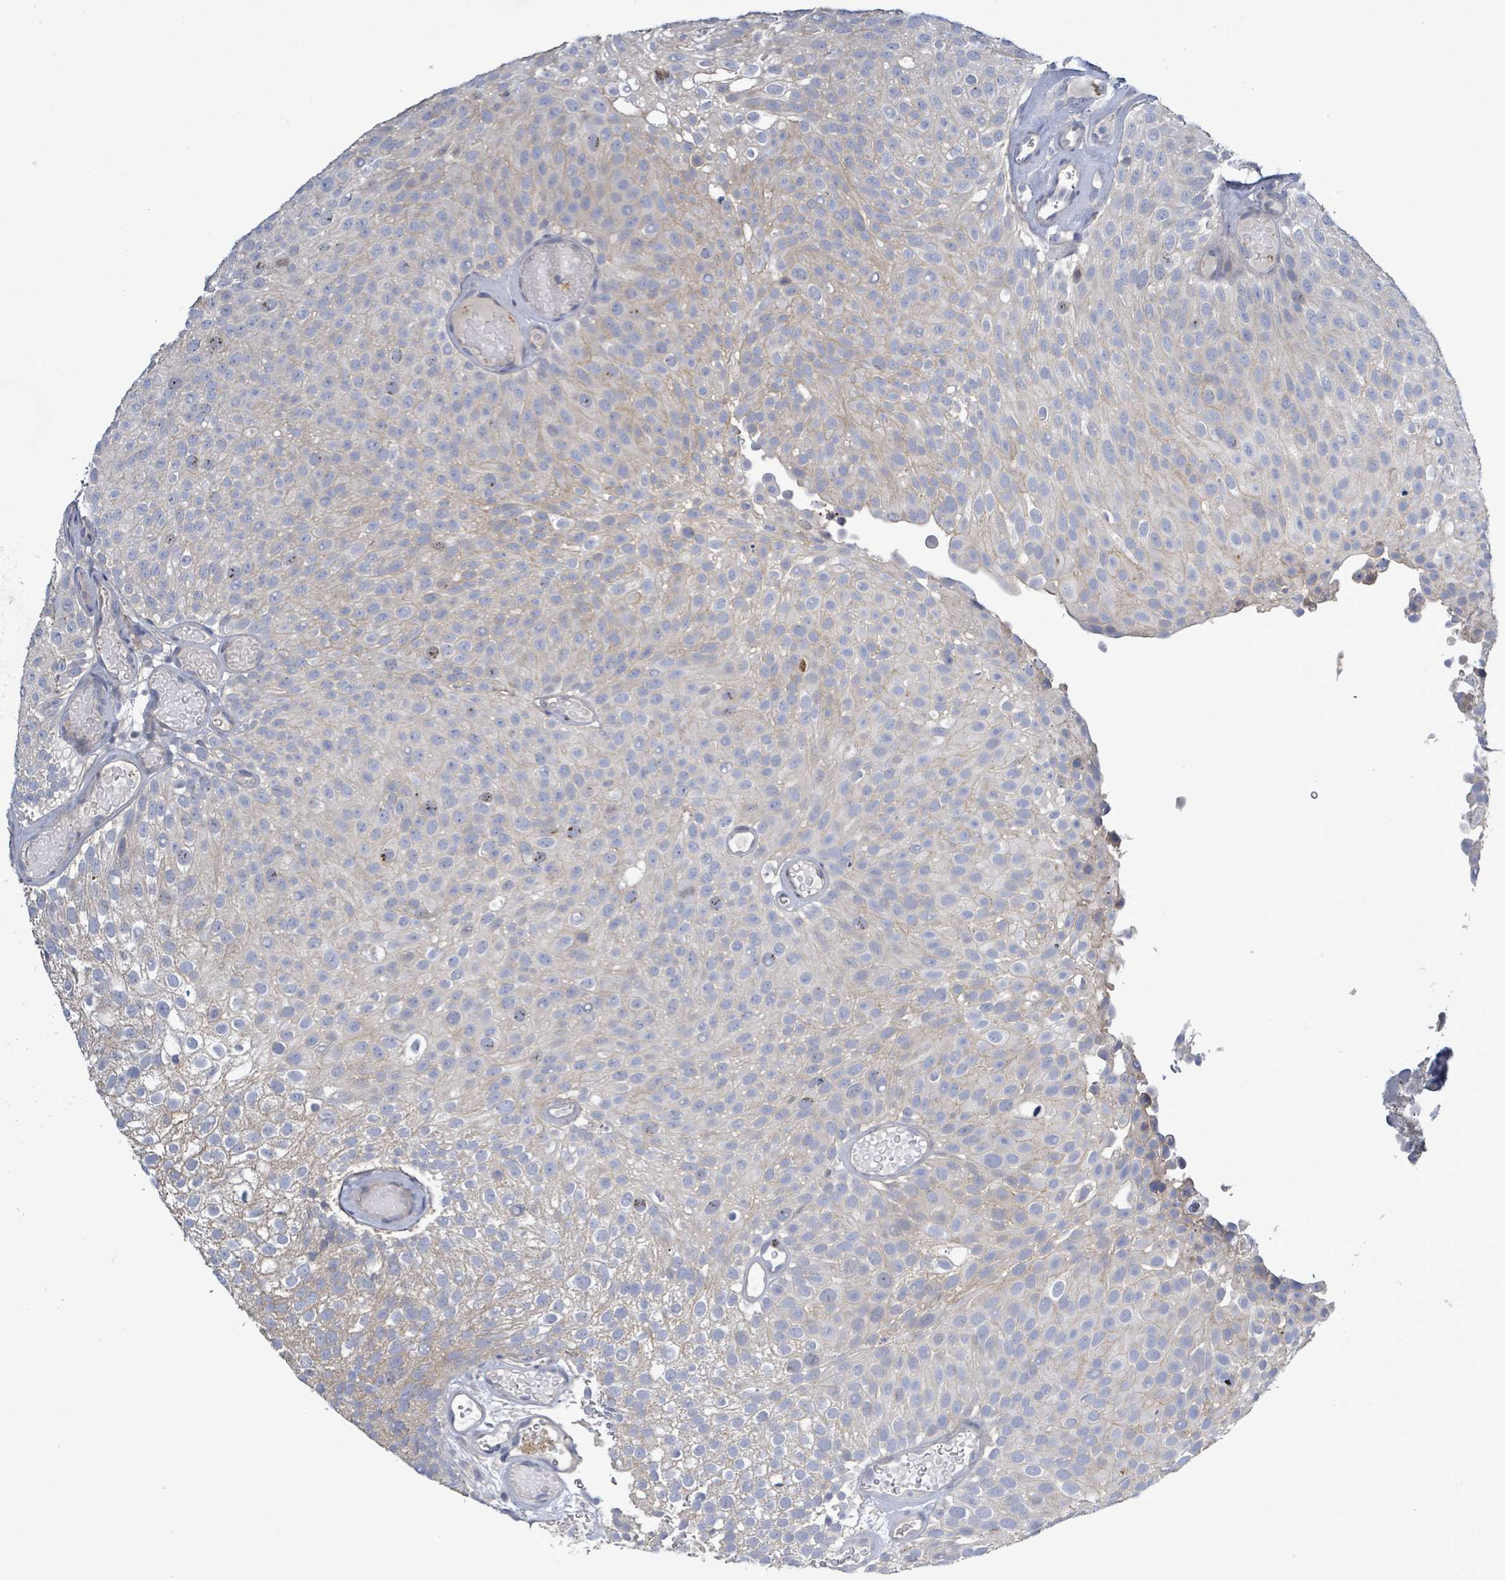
{"staining": {"intensity": "weak", "quantity": "<25%", "location": "cytoplasmic/membranous,nuclear"}, "tissue": "urothelial cancer", "cell_type": "Tumor cells", "image_type": "cancer", "snomed": [{"axis": "morphology", "description": "Urothelial carcinoma, Low grade"}, {"axis": "topography", "description": "Urinary bladder"}], "caption": "Immunohistochemistry of human low-grade urothelial carcinoma reveals no staining in tumor cells. (DAB IHC, high magnification).", "gene": "KRAS", "patient": {"sex": "male", "age": 78}}